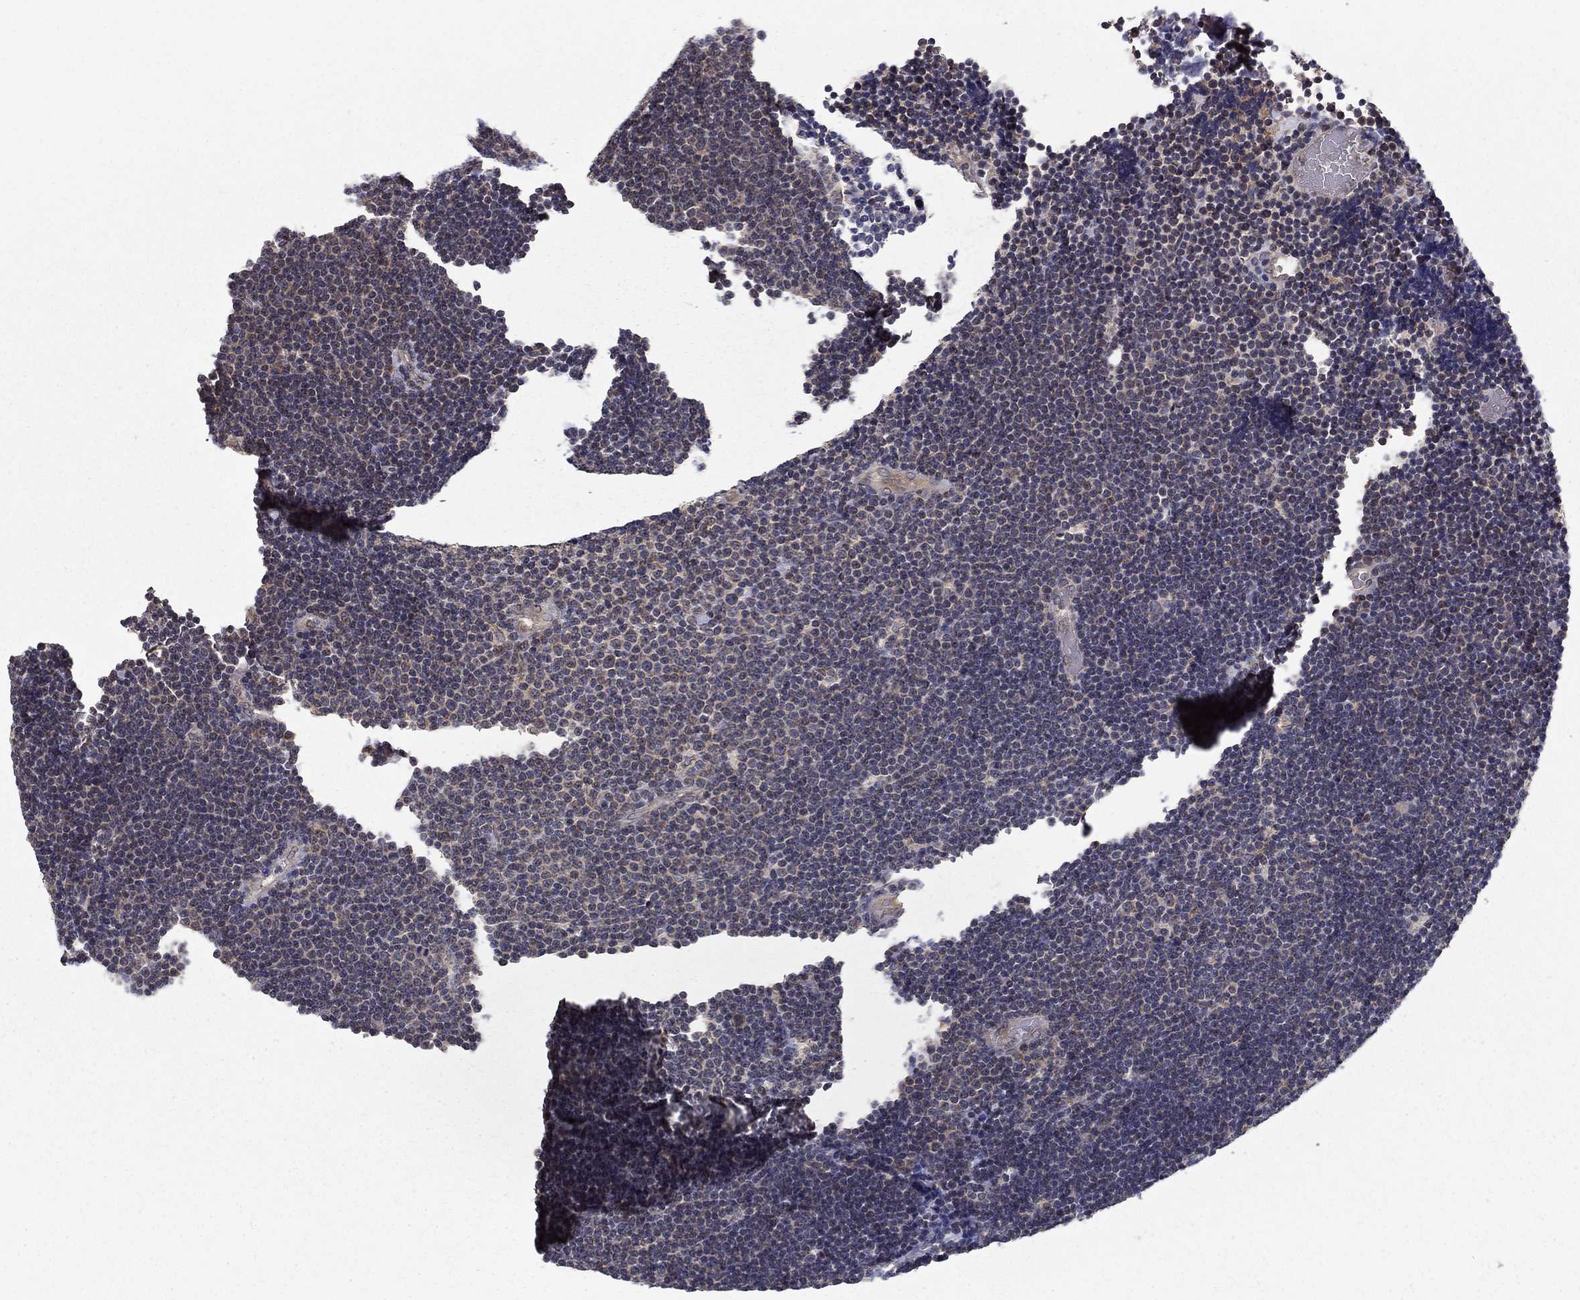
{"staining": {"intensity": "negative", "quantity": "none", "location": "none"}, "tissue": "lymphoma", "cell_type": "Tumor cells", "image_type": "cancer", "snomed": [{"axis": "morphology", "description": "Malignant lymphoma, non-Hodgkin's type, Low grade"}, {"axis": "topography", "description": "Brain"}], "caption": "Immunohistochemistry (IHC) photomicrograph of lymphoma stained for a protein (brown), which demonstrates no expression in tumor cells.", "gene": "SLC2A13", "patient": {"sex": "female", "age": 66}}